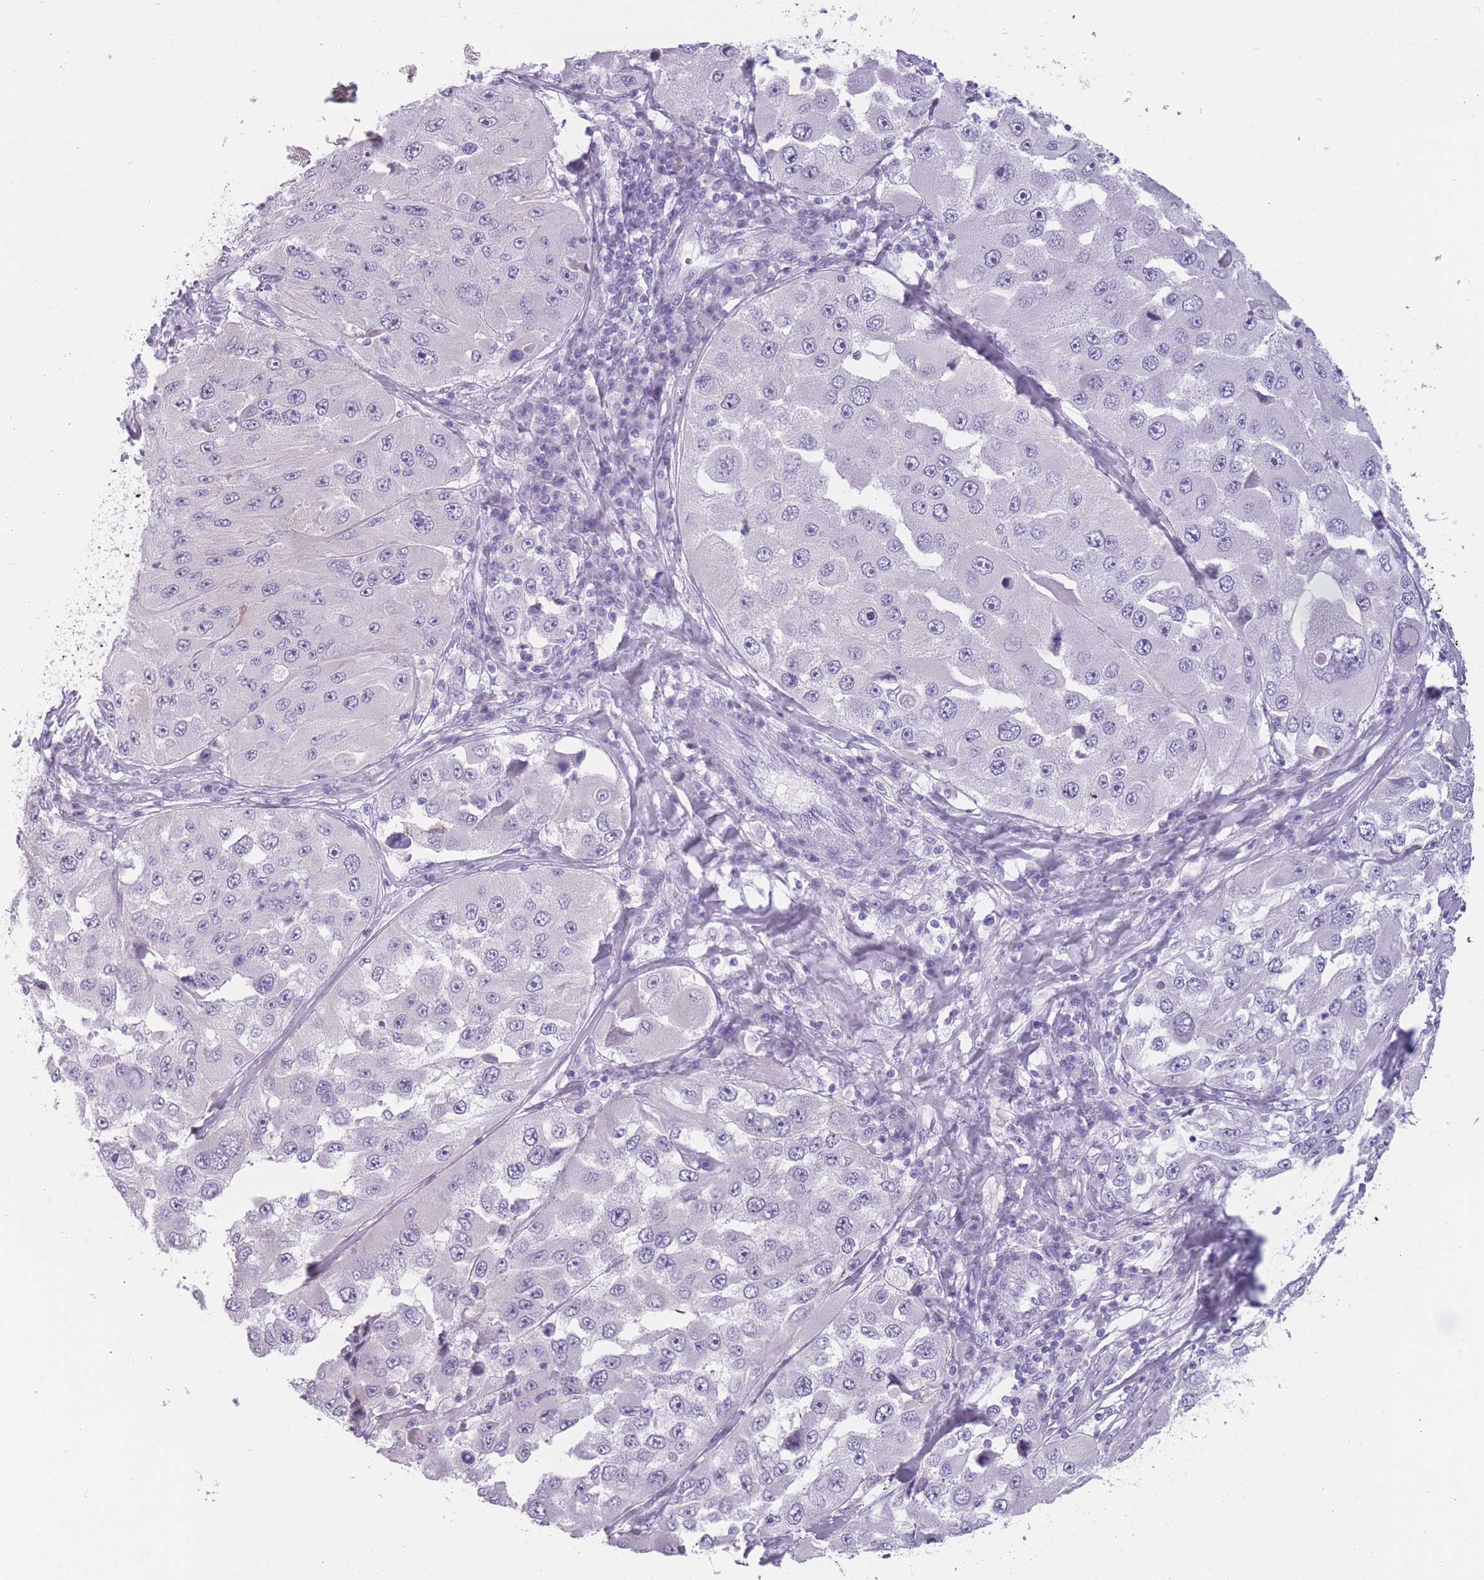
{"staining": {"intensity": "negative", "quantity": "none", "location": "none"}, "tissue": "melanoma", "cell_type": "Tumor cells", "image_type": "cancer", "snomed": [{"axis": "morphology", "description": "Malignant melanoma, Metastatic site"}, {"axis": "topography", "description": "Lymph node"}], "caption": "A micrograph of human melanoma is negative for staining in tumor cells.", "gene": "PPFIA3", "patient": {"sex": "male", "age": 62}}